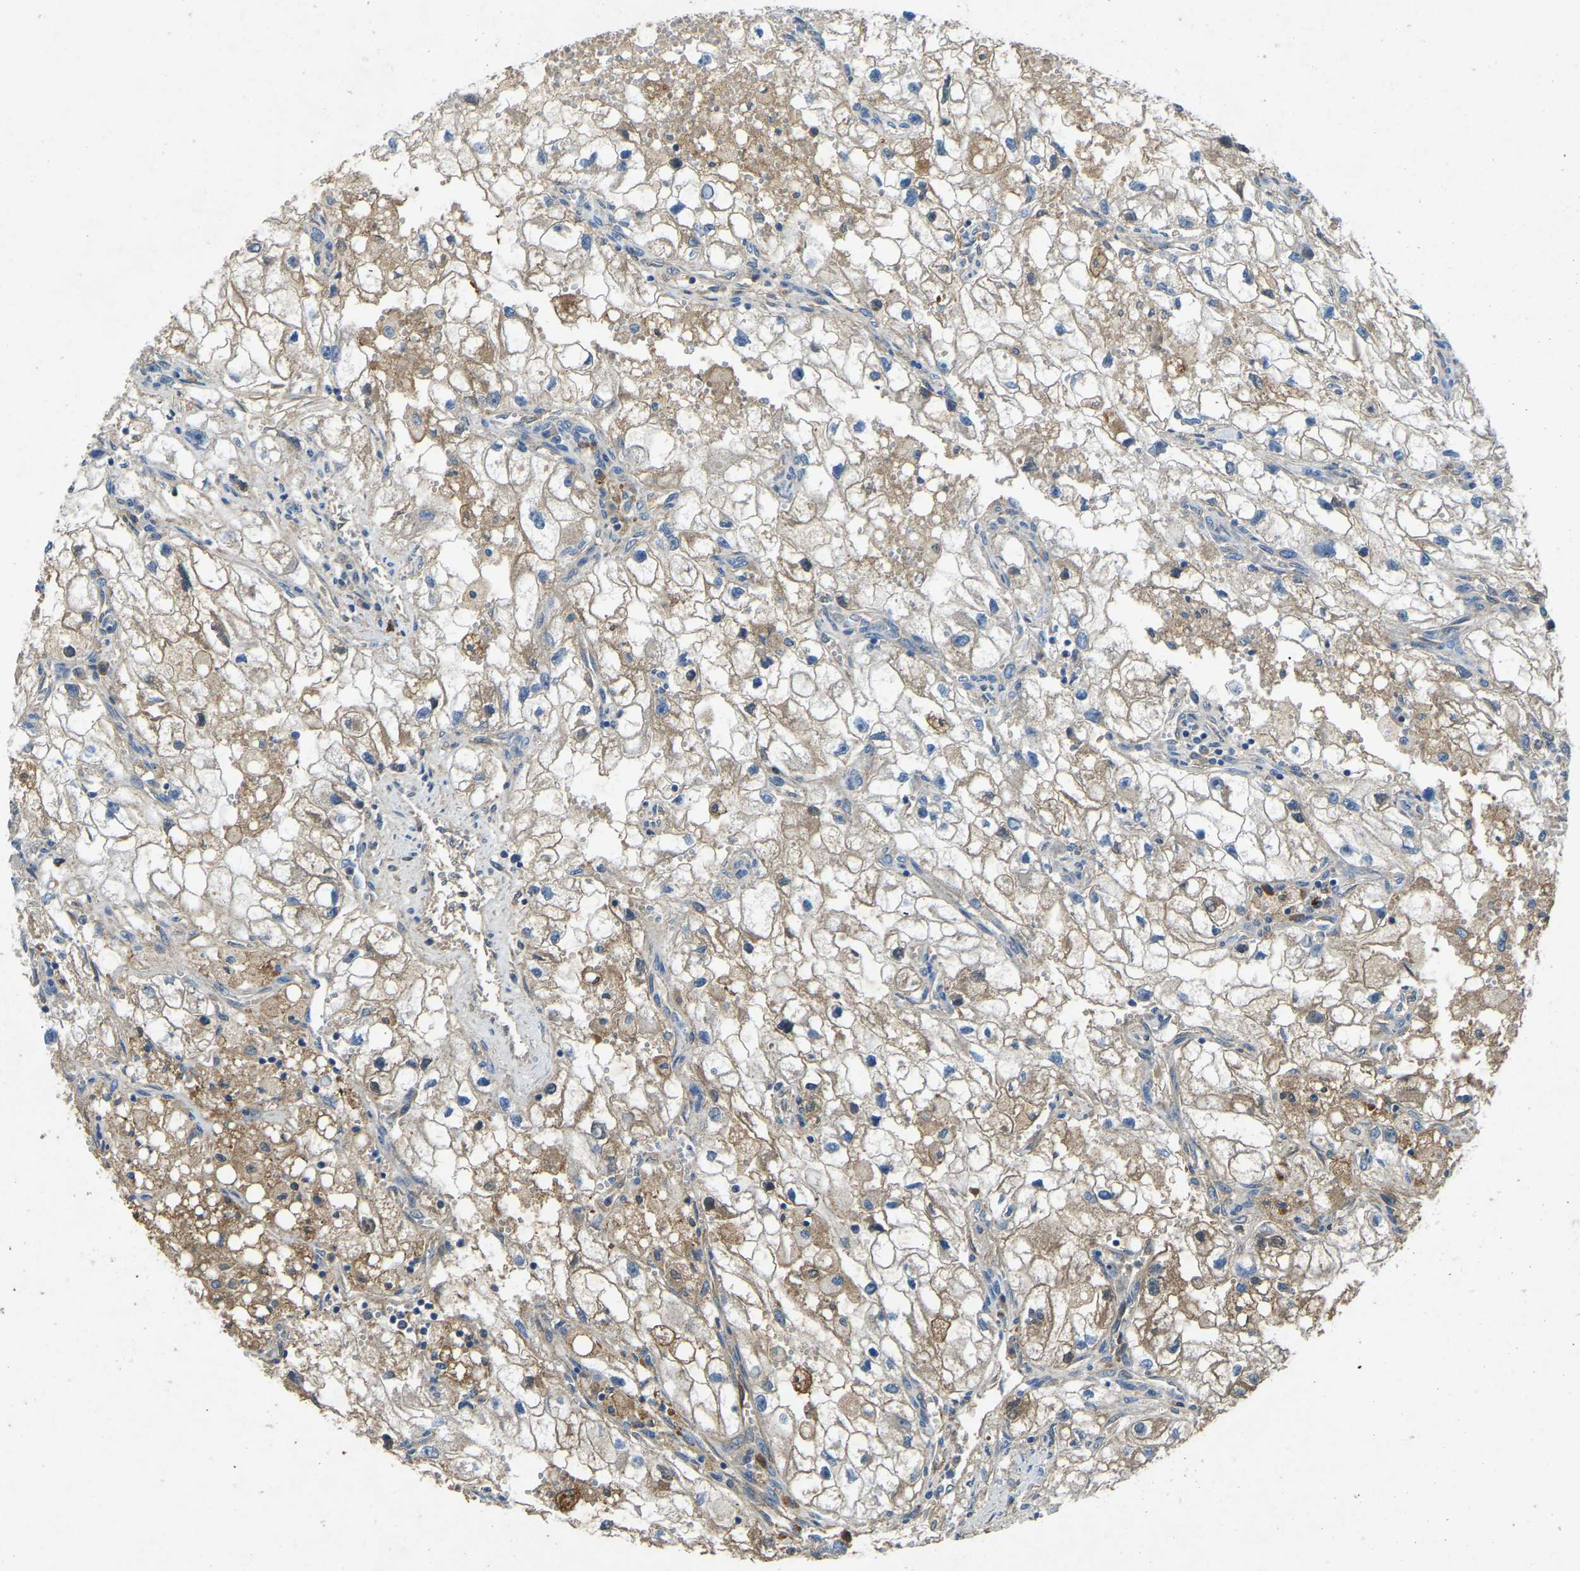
{"staining": {"intensity": "moderate", "quantity": "25%-75%", "location": "cytoplasmic/membranous"}, "tissue": "renal cancer", "cell_type": "Tumor cells", "image_type": "cancer", "snomed": [{"axis": "morphology", "description": "Adenocarcinoma, NOS"}, {"axis": "topography", "description": "Kidney"}], "caption": "This is a photomicrograph of IHC staining of adenocarcinoma (renal), which shows moderate positivity in the cytoplasmic/membranous of tumor cells.", "gene": "ATP8B1", "patient": {"sex": "female", "age": 70}}